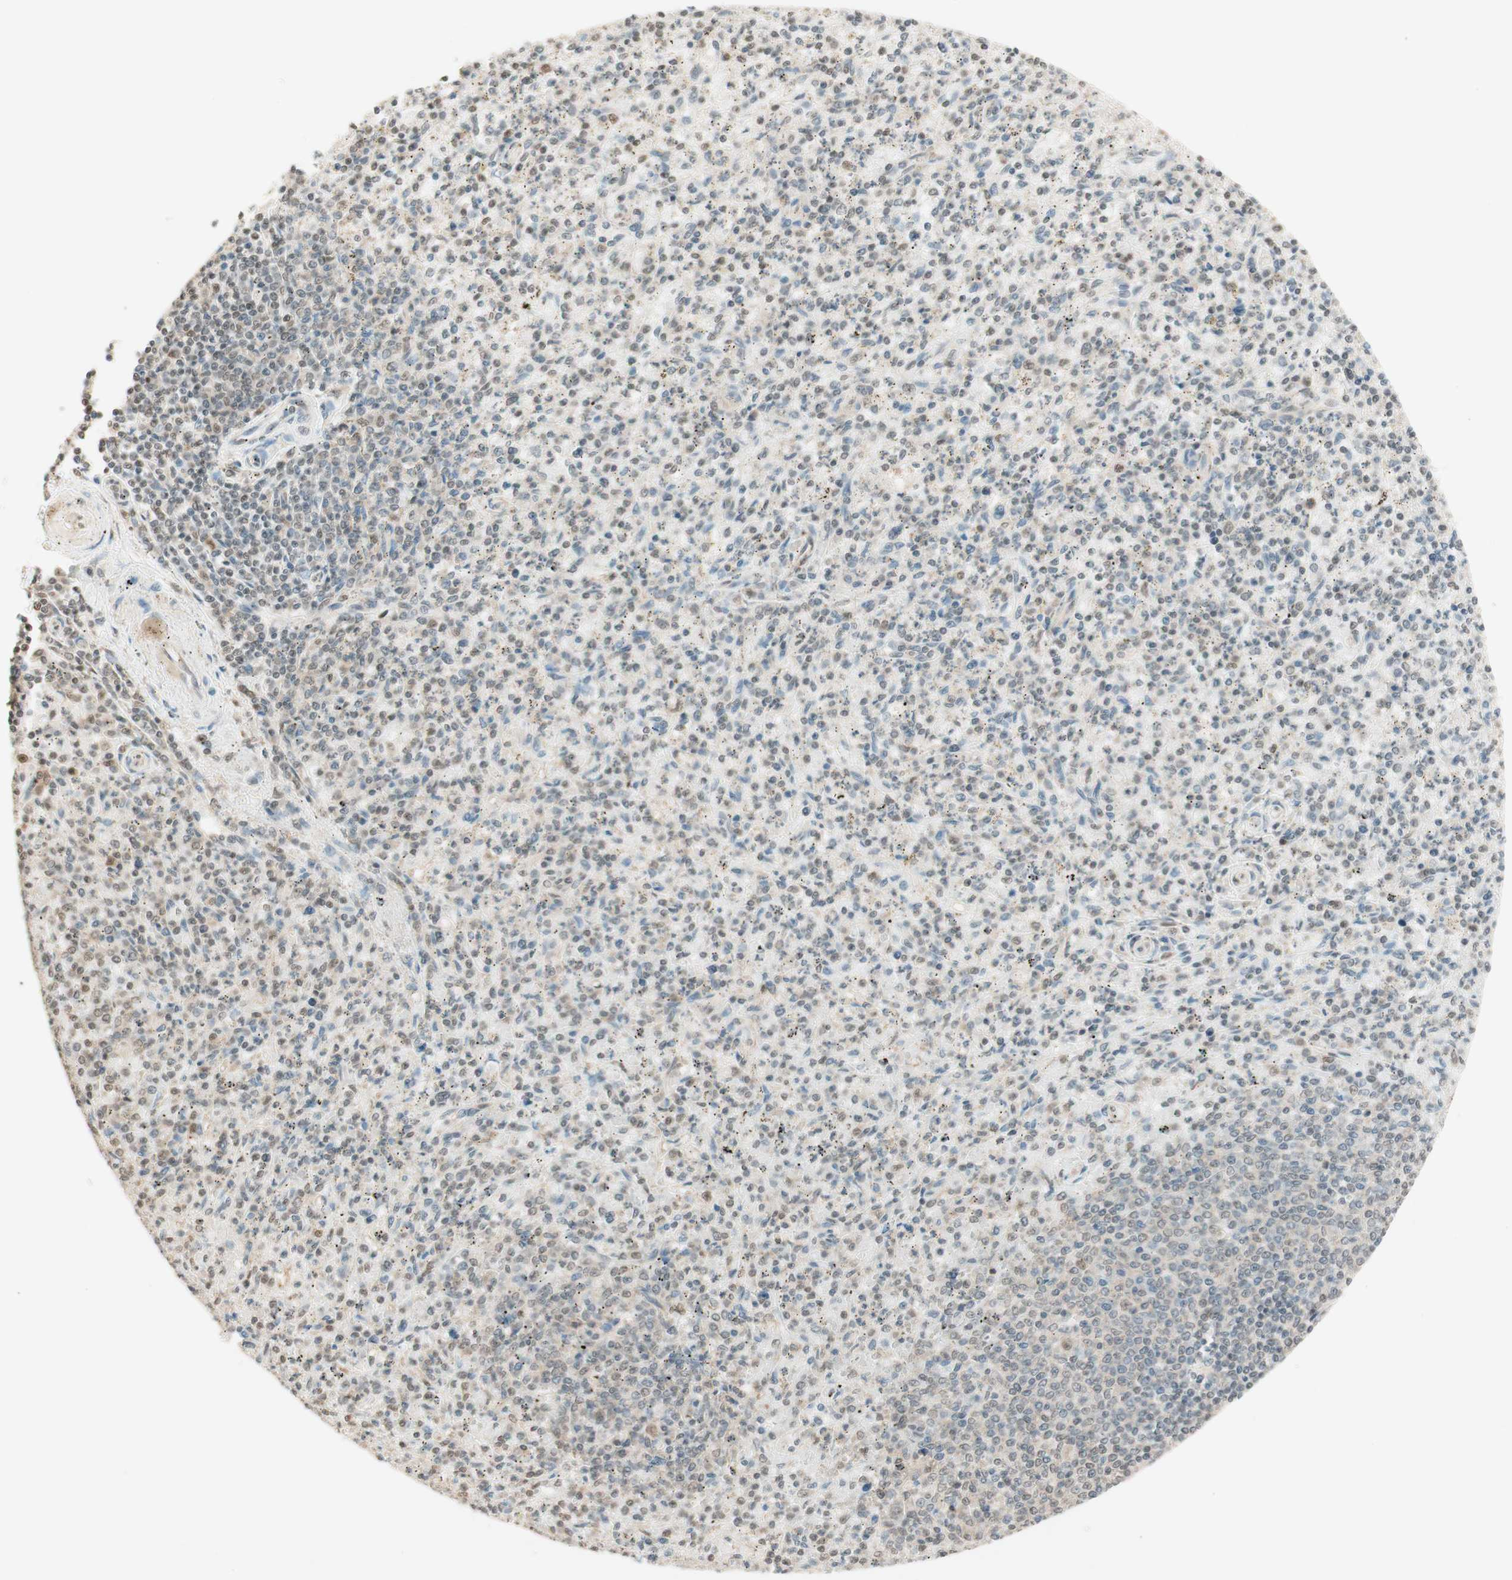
{"staining": {"intensity": "weak", "quantity": "25%-75%", "location": "cytoplasmic/membranous,nuclear"}, "tissue": "spleen", "cell_type": "Cells in red pulp", "image_type": "normal", "snomed": [{"axis": "morphology", "description": "Normal tissue, NOS"}, {"axis": "topography", "description": "Spleen"}], "caption": "Spleen stained with immunohistochemistry shows weak cytoplasmic/membranous,nuclear staining in about 25%-75% of cells in red pulp. (Stains: DAB (3,3'-diaminobenzidine) in brown, nuclei in blue, Microscopy: brightfield microscopy at high magnification).", "gene": "SPINT2", "patient": {"sex": "male", "age": 72}}